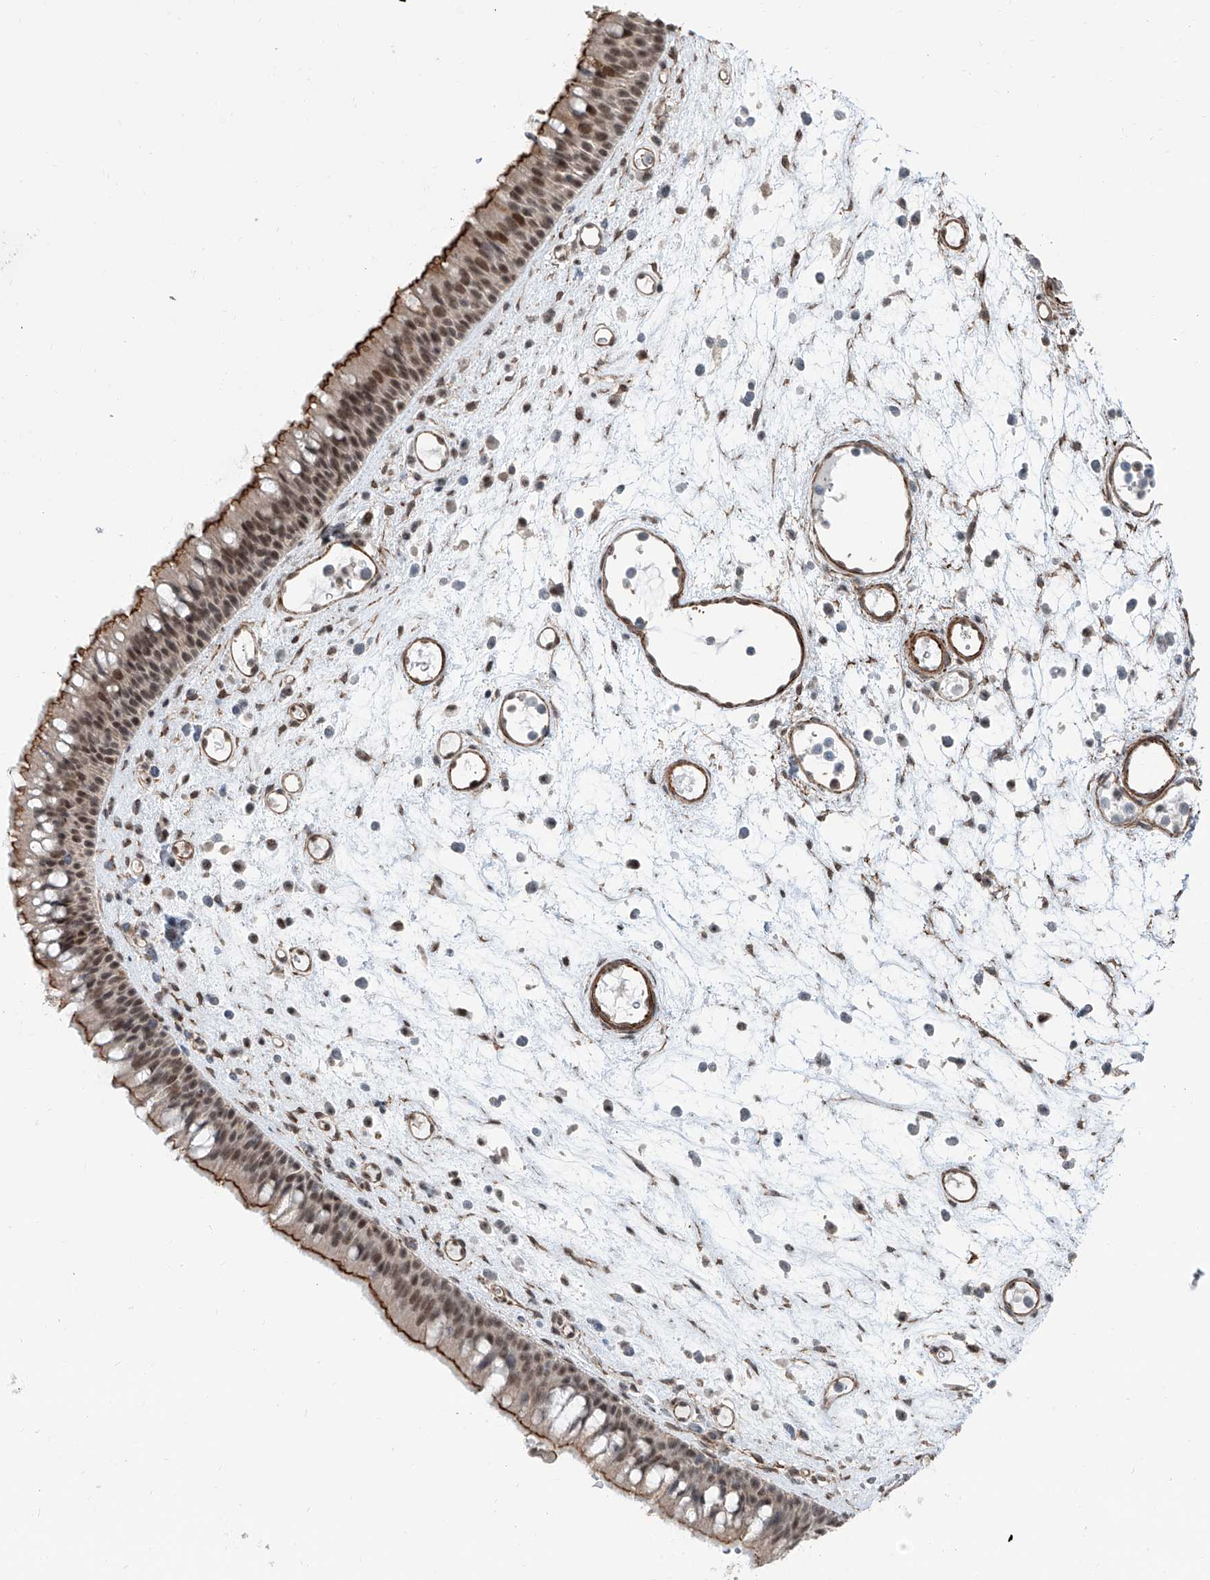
{"staining": {"intensity": "moderate", "quantity": "25%-75%", "location": "cytoplasmic/membranous,nuclear"}, "tissue": "nasopharynx", "cell_type": "Respiratory epithelial cells", "image_type": "normal", "snomed": [{"axis": "morphology", "description": "Normal tissue, NOS"}, {"axis": "morphology", "description": "Inflammation, NOS"}, {"axis": "morphology", "description": "Malignant melanoma, Metastatic site"}, {"axis": "topography", "description": "Nasopharynx"}], "caption": "Respiratory epithelial cells exhibit moderate cytoplasmic/membranous,nuclear expression in approximately 25%-75% of cells in benign nasopharynx.", "gene": "SDE2", "patient": {"sex": "male", "age": 70}}